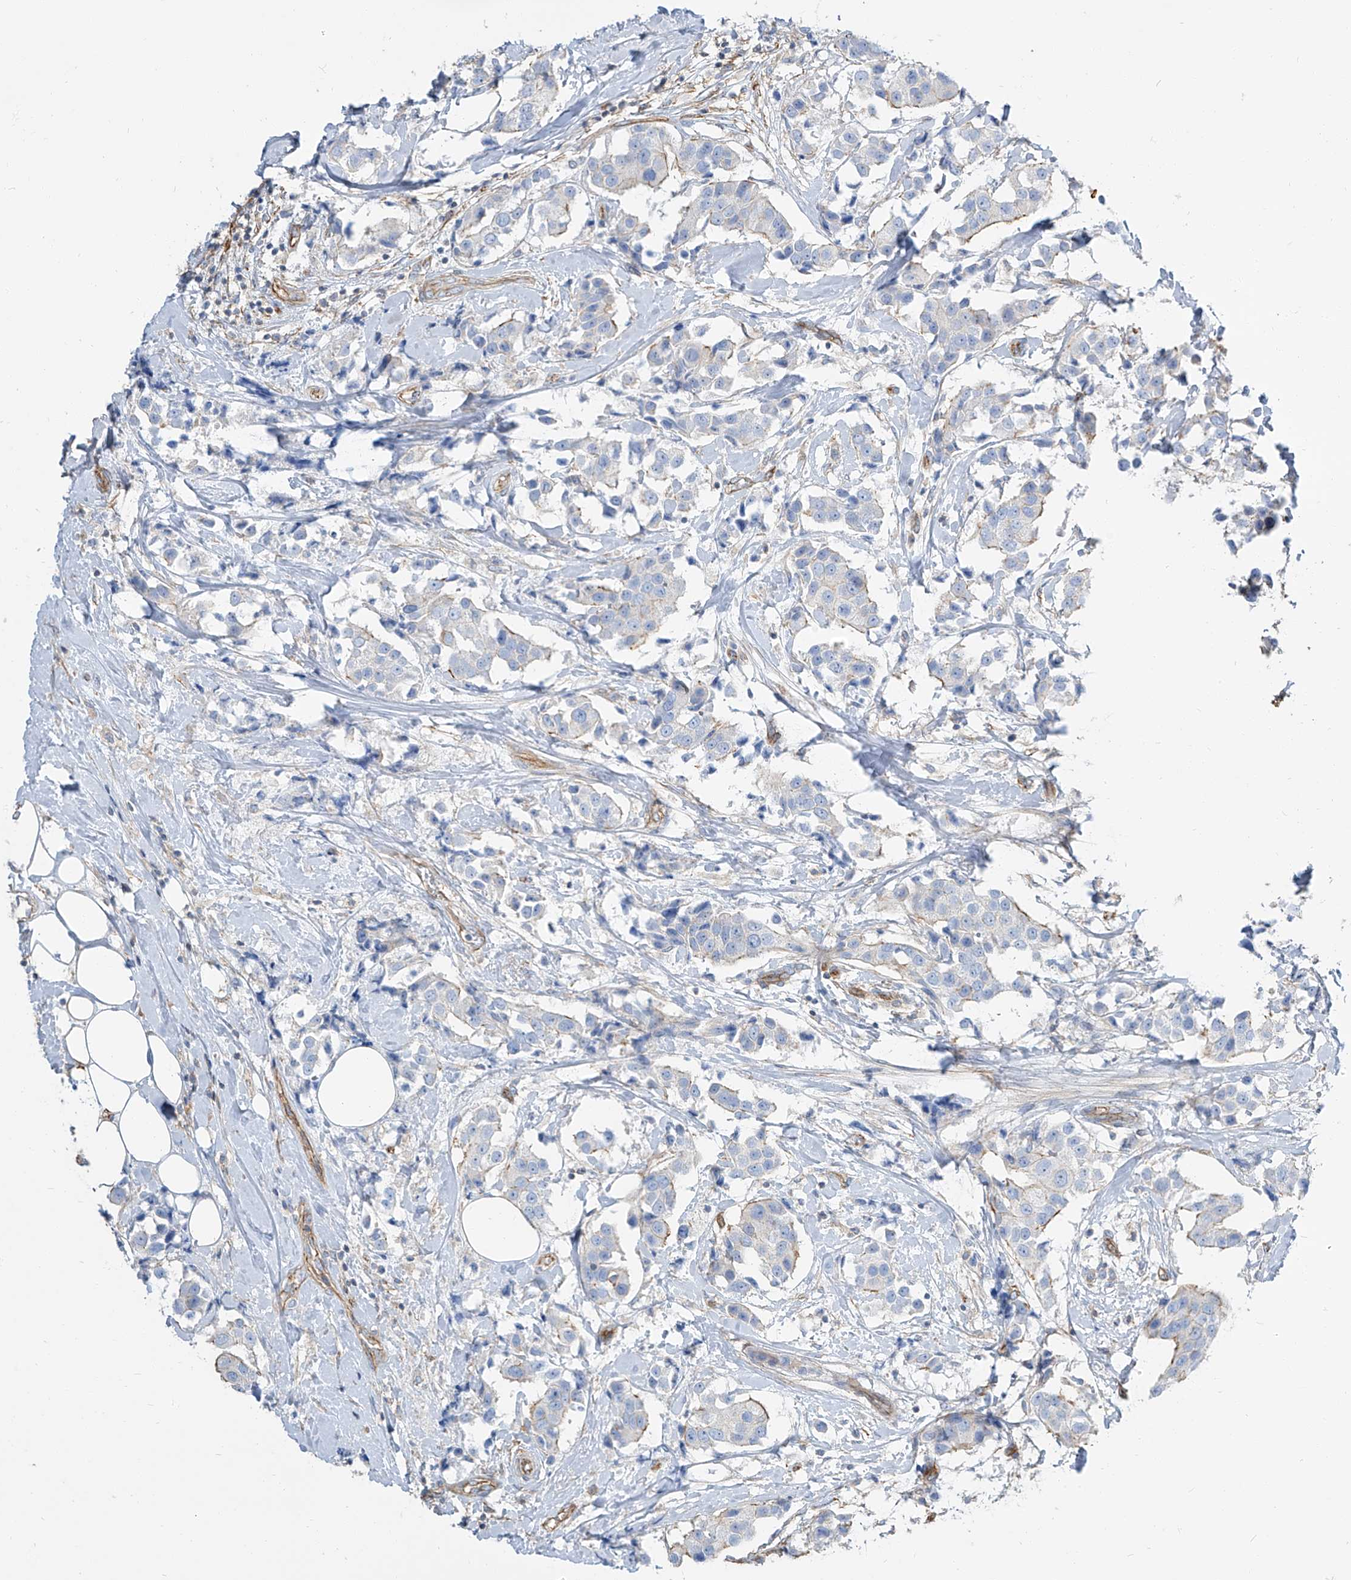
{"staining": {"intensity": "negative", "quantity": "none", "location": "none"}, "tissue": "breast cancer", "cell_type": "Tumor cells", "image_type": "cancer", "snomed": [{"axis": "morphology", "description": "Normal tissue, NOS"}, {"axis": "morphology", "description": "Duct carcinoma"}, {"axis": "topography", "description": "Breast"}], "caption": "DAB (3,3'-diaminobenzidine) immunohistochemical staining of breast invasive ductal carcinoma demonstrates no significant staining in tumor cells. The staining is performed using DAB (3,3'-diaminobenzidine) brown chromogen with nuclei counter-stained in using hematoxylin.", "gene": "TXLNB", "patient": {"sex": "female", "age": 39}}